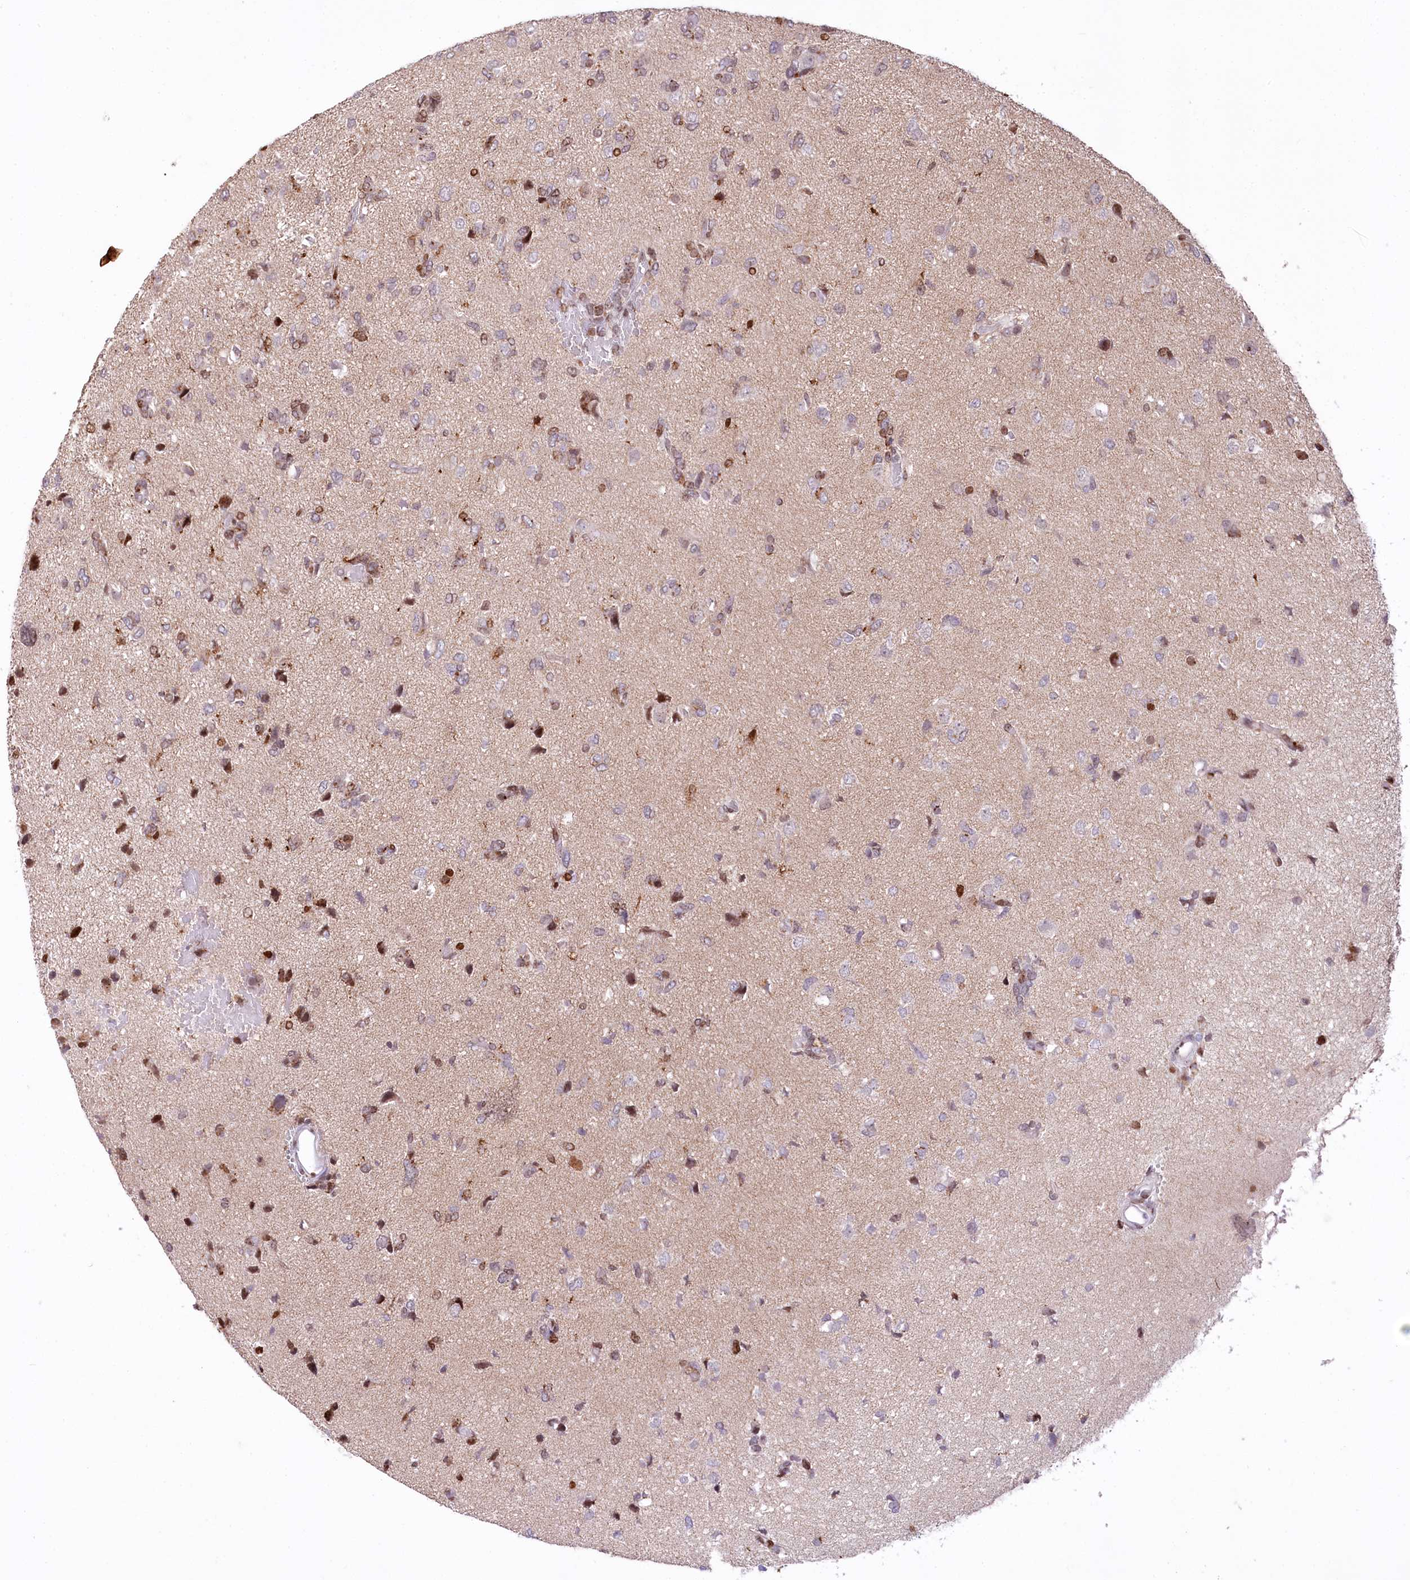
{"staining": {"intensity": "moderate", "quantity": "<25%", "location": "nuclear"}, "tissue": "glioma", "cell_type": "Tumor cells", "image_type": "cancer", "snomed": [{"axis": "morphology", "description": "Glioma, malignant, High grade"}, {"axis": "topography", "description": "Brain"}], "caption": "Immunohistochemistry (IHC) staining of high-grade glioma (malignant), which exhibits low levels of moderate nuclear staining in approximately <25% of tumor cells indicating moderate nuclear protein expression. The staining was performed using DAB (brown) for protein detection and nuclei were counterstained in hematoxylin (blue).", "gene": "ZFYVE27", "patient": {"sex": "female", "age": 59}}